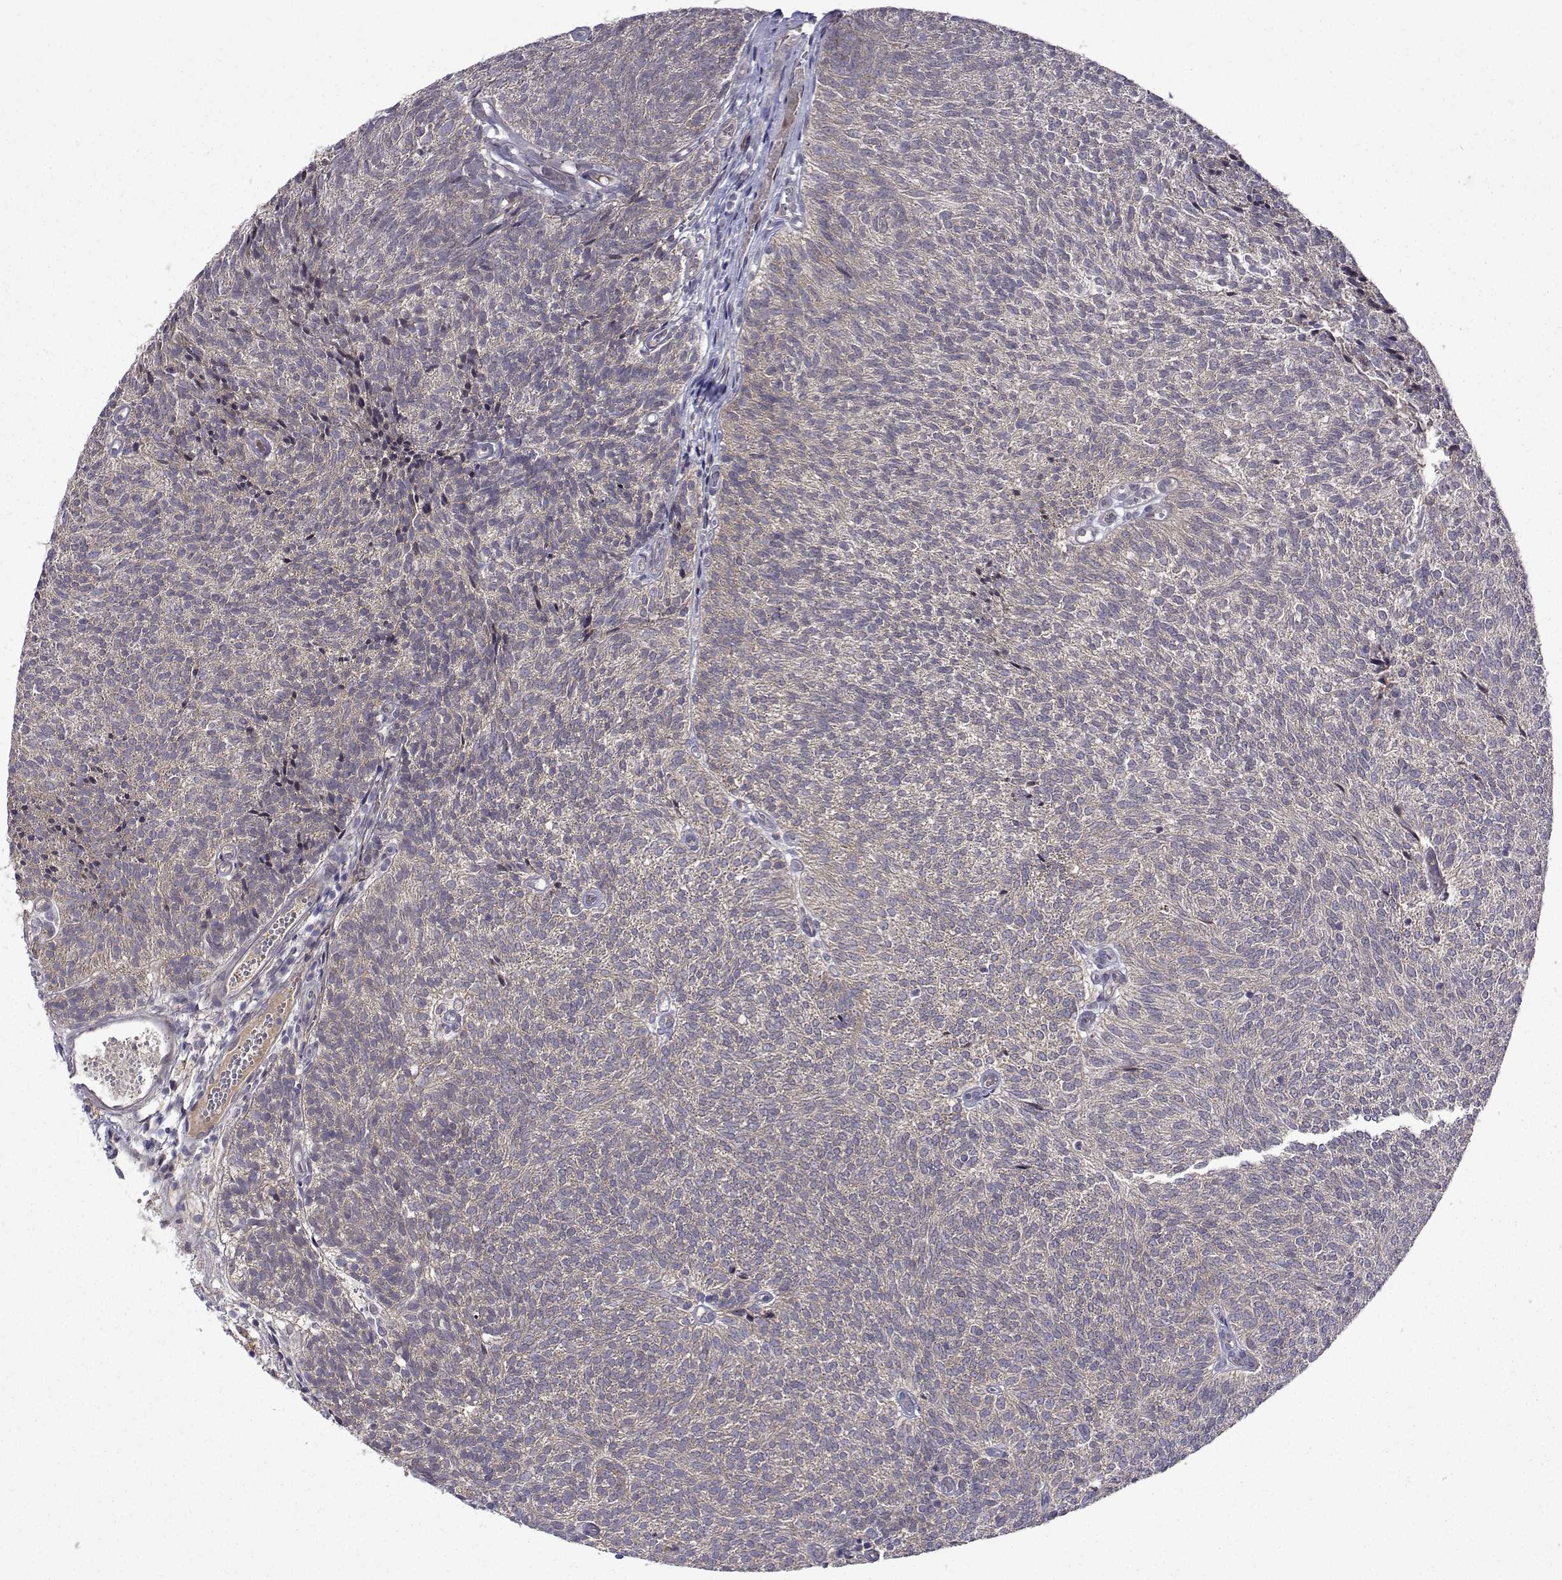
{"staining": {"intensity": "weak", "quantity": "25%-75%", "location": "cytoplasmic/membranous"}, "tissue": "urothelial cancer", "cell_type": "Tumor cells", "image_type": "cancer", "snomed": [{"axis": "morphology", "description": "Urothelial carcinoma, Low grade"}, {"axis": "topography", "description": "Urinary bladder"}], "caption": "Tumor cells exhibit weak cytoplasmic/membranous staining in about 25%-75% of cells in urothelial cancer.", "gene": "TARBP2", "patient": {"sex": "male", "age": 77}}